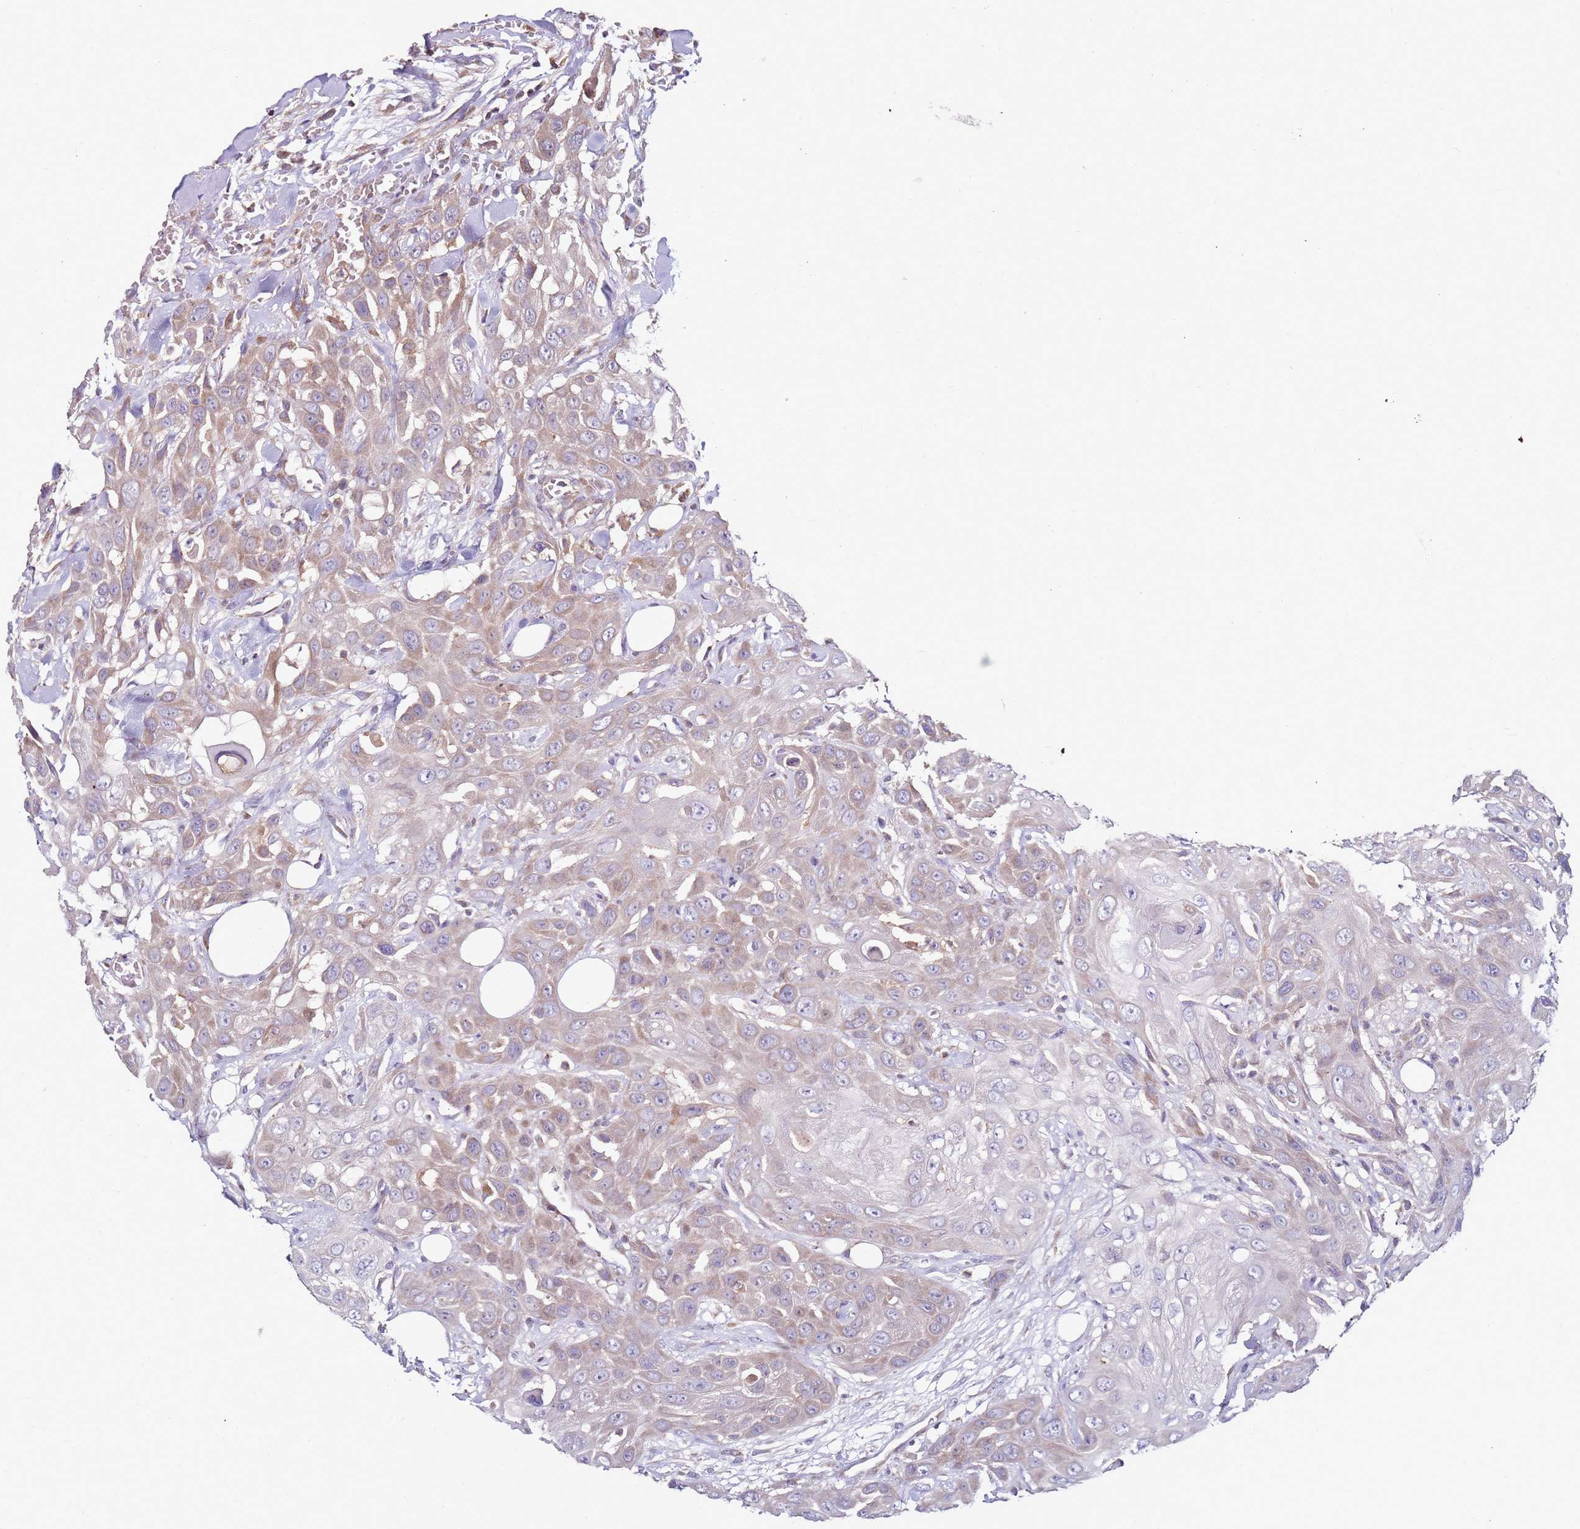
{"staining": {"intensity": "weak", "quantity": "25%-75%", "location": "cytoplasmic/membranous"}, "tissue": "head and neck cancer", "cell_type": "Tumor cells", "image_type": "cancer", "snomed": [{"axis": "morphology", "description": "Squamous cell carcinoma, NOS"}, {"axis": "topography", "description": "Head-Neck"}], "caption": "Human head and neck cancer stained with a brown dye shows weak cytoplasmic/membranous positive positivity in about 25%-75% of tumor cells.", "gene": "CNOT9", "patient": {"sex": "male", "age": 81}}